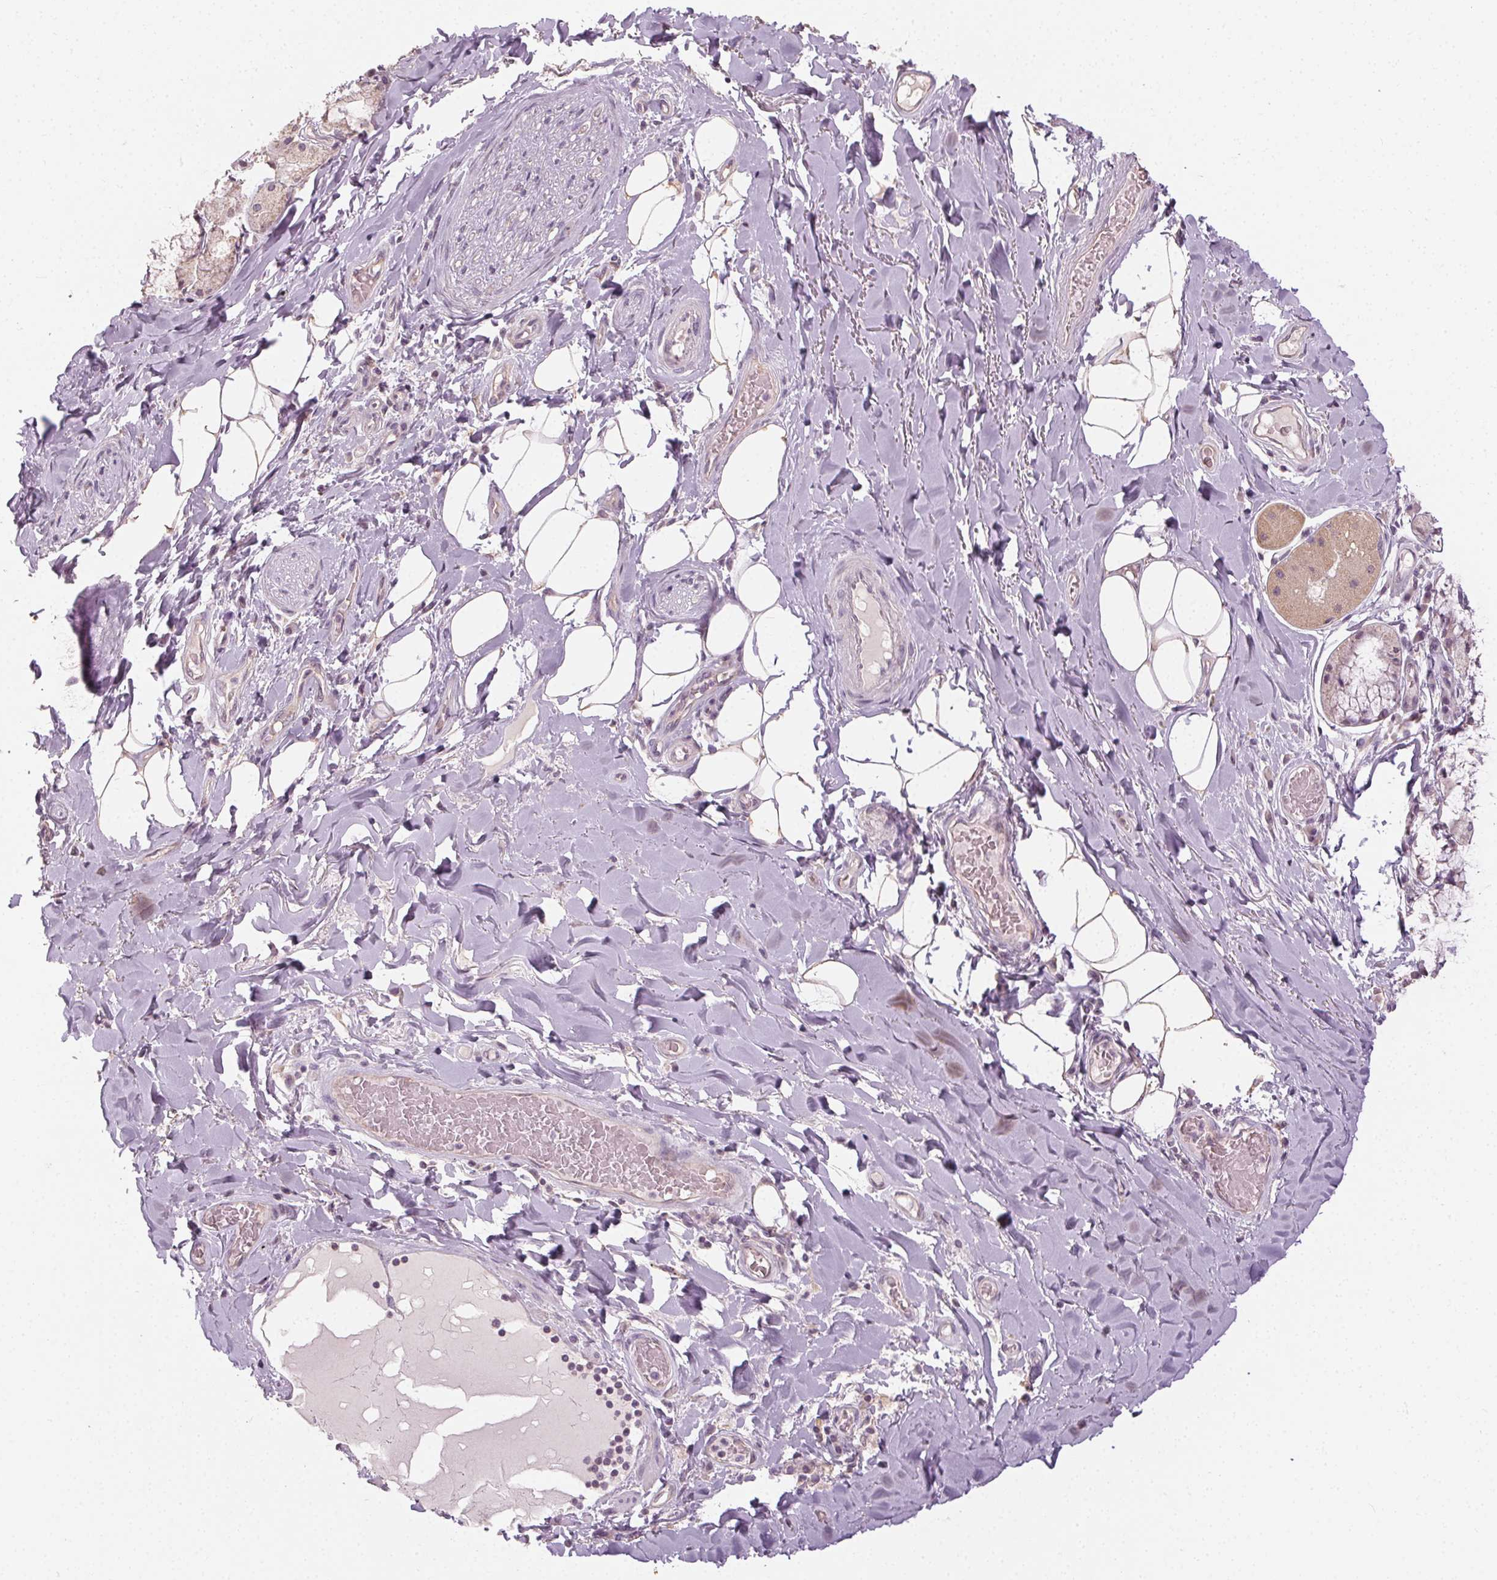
{"staining": {"intensity": "negative", "quantity": "none", "location": "none"}, "tissue": "adipose tissue", "cell_type": "Adipocytes", "image_type": "normal", "snomed": [{"axis": "morphology", "description": "Normal tissue, NOS"}, {"axis": "topography", "description": "Cartilage tissue"}, {"axis": "topography", "description": "Bronchus"}], "caption": "DAB immunohistochemical staining of unremarkable human adipose tissue reveals no significant staining in adipocytes.", "gene": "CLTRN", "patient": {"sex": "male", "age": 64}}